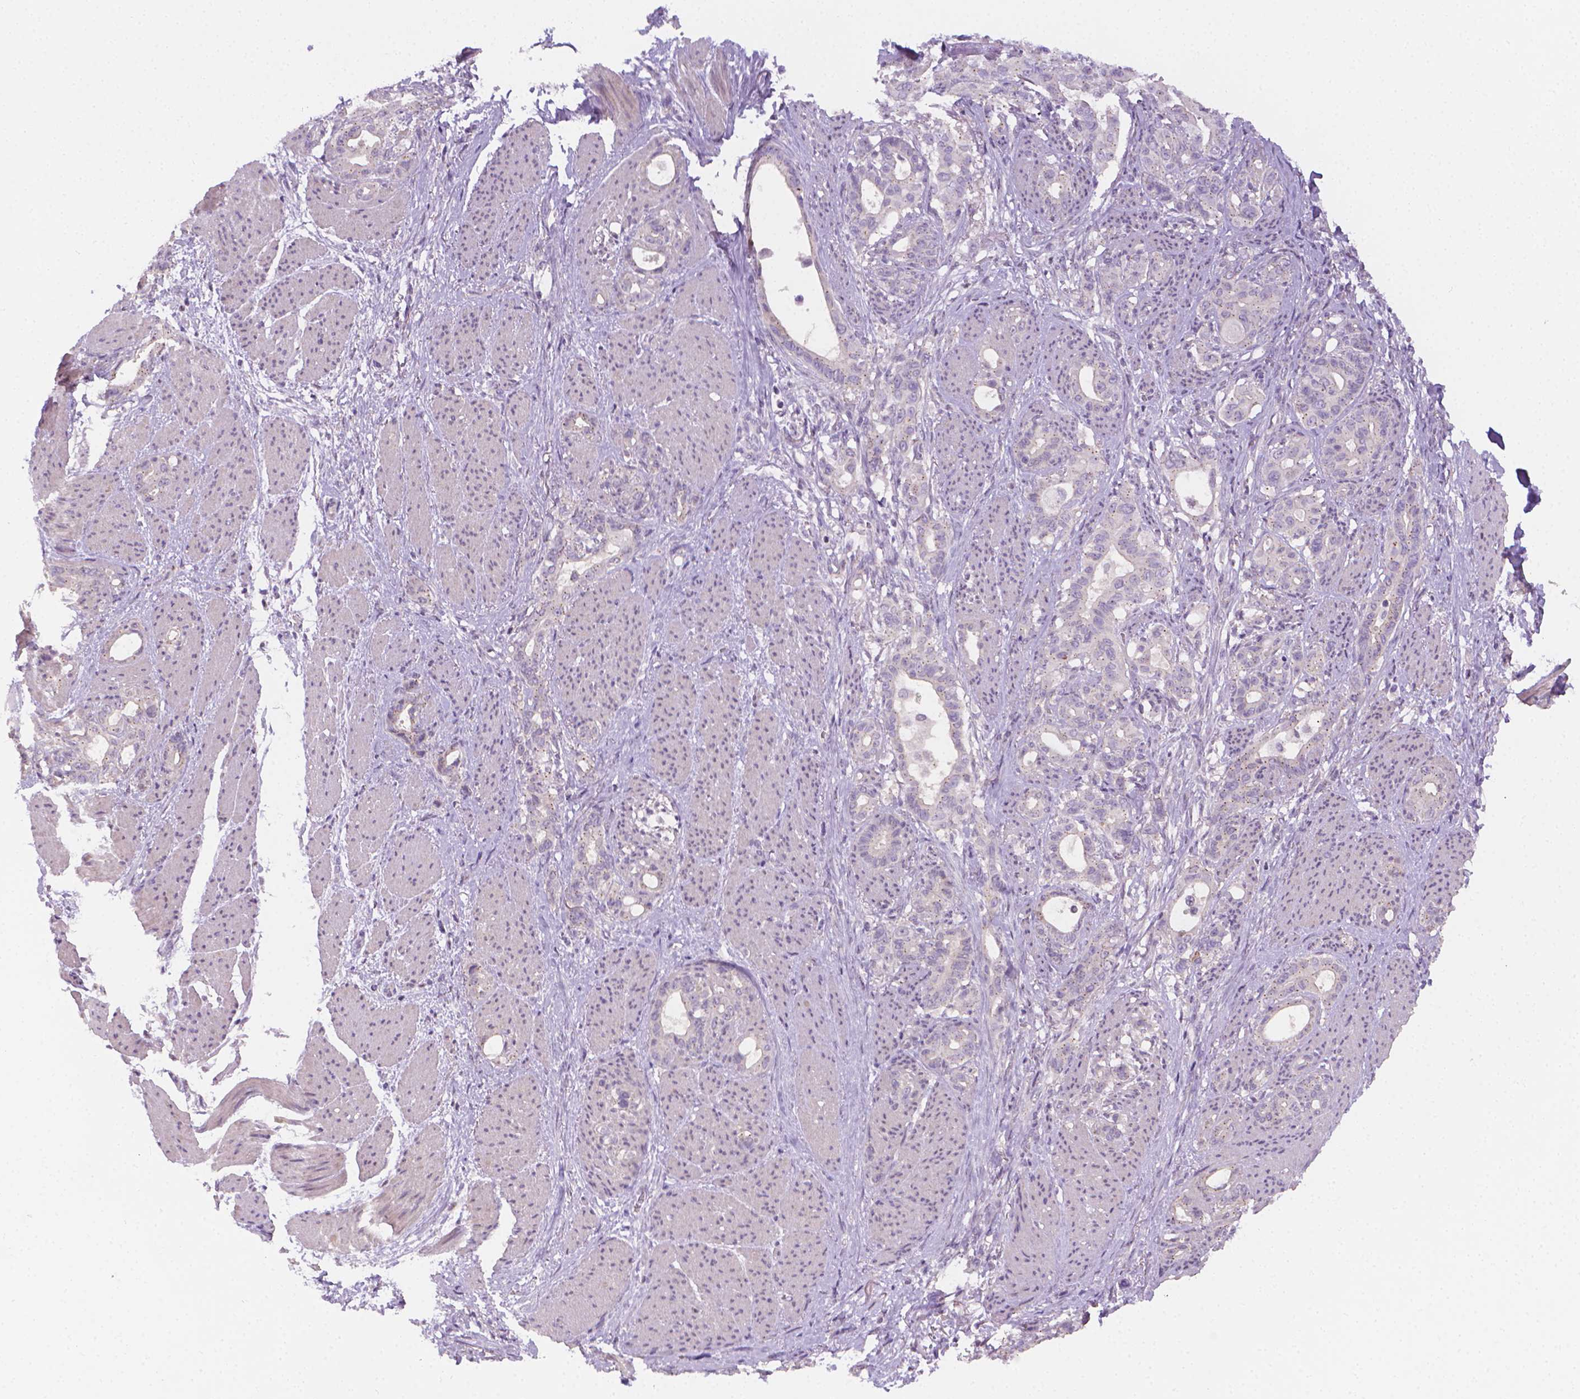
{"staining": {"intensity": "negative", "quantity": "none", "location": "none"}, "tissue": "stomach cancer", "cell_type": "Tumor cells", "image_type": "cancer", "snomed": [{"axis": "morphology", "description": "Normal tissue, NOS"}, {"axis": "morphology", "description": "Adenocarcinoma, NOS"}, {"axis": "topography", "description": "Esophagus"}, {"axis": "topography", "description": "Stomach, upper"}], "caption": "The immunohistochemistry (IHC) histopathology image has no significant expression in tumor cells of stomach cancer tissue. Brightfield microscopy of immunohistochemistry stained with DAB (brown) and hematoxylin (blue), captured at high magnification.", "gene": "NCAN", "patient": {"sex": "male", "age": 62}}